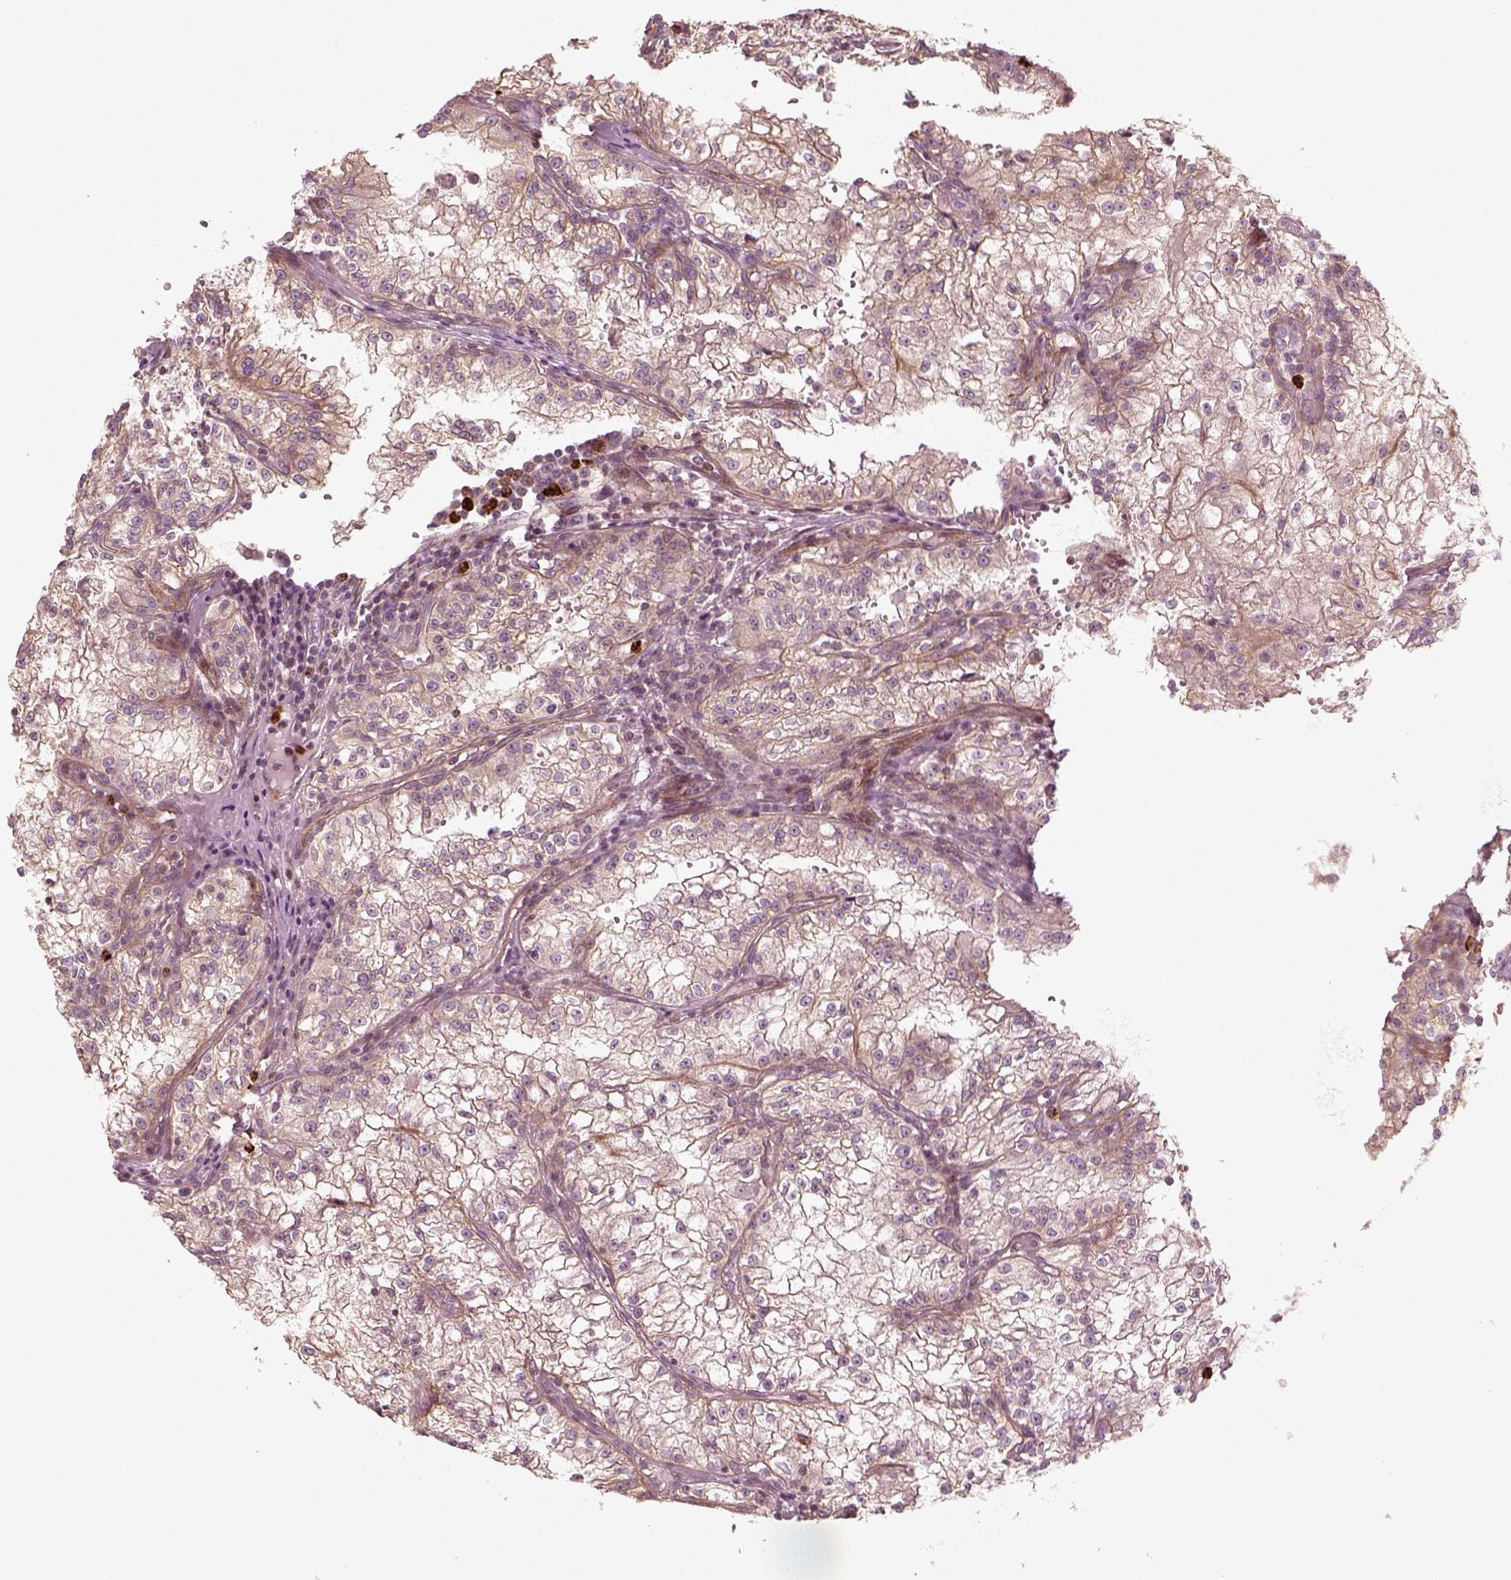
{"staining": {"intensity": "weak", "quantity": ">75%", "location": "cytoplasmic/membranous"}, "tissue": "renal cancer", "cell_type": "Tumor cells", "image_type": "cancer", "snomed": [{"axis": "morphology", "description": "Adenocarcinoma, NOS"}, {"axis": "topography", "description": "Kidney"}], "caption": "Immunohistochemical staining of renal adenocarcinoma reveals low levels of weak cytoplasmic/membranous protein expression in about >75% of tumor cells.", "gene": "NPTN", "patient": {"sex": "male", "age": 36}}